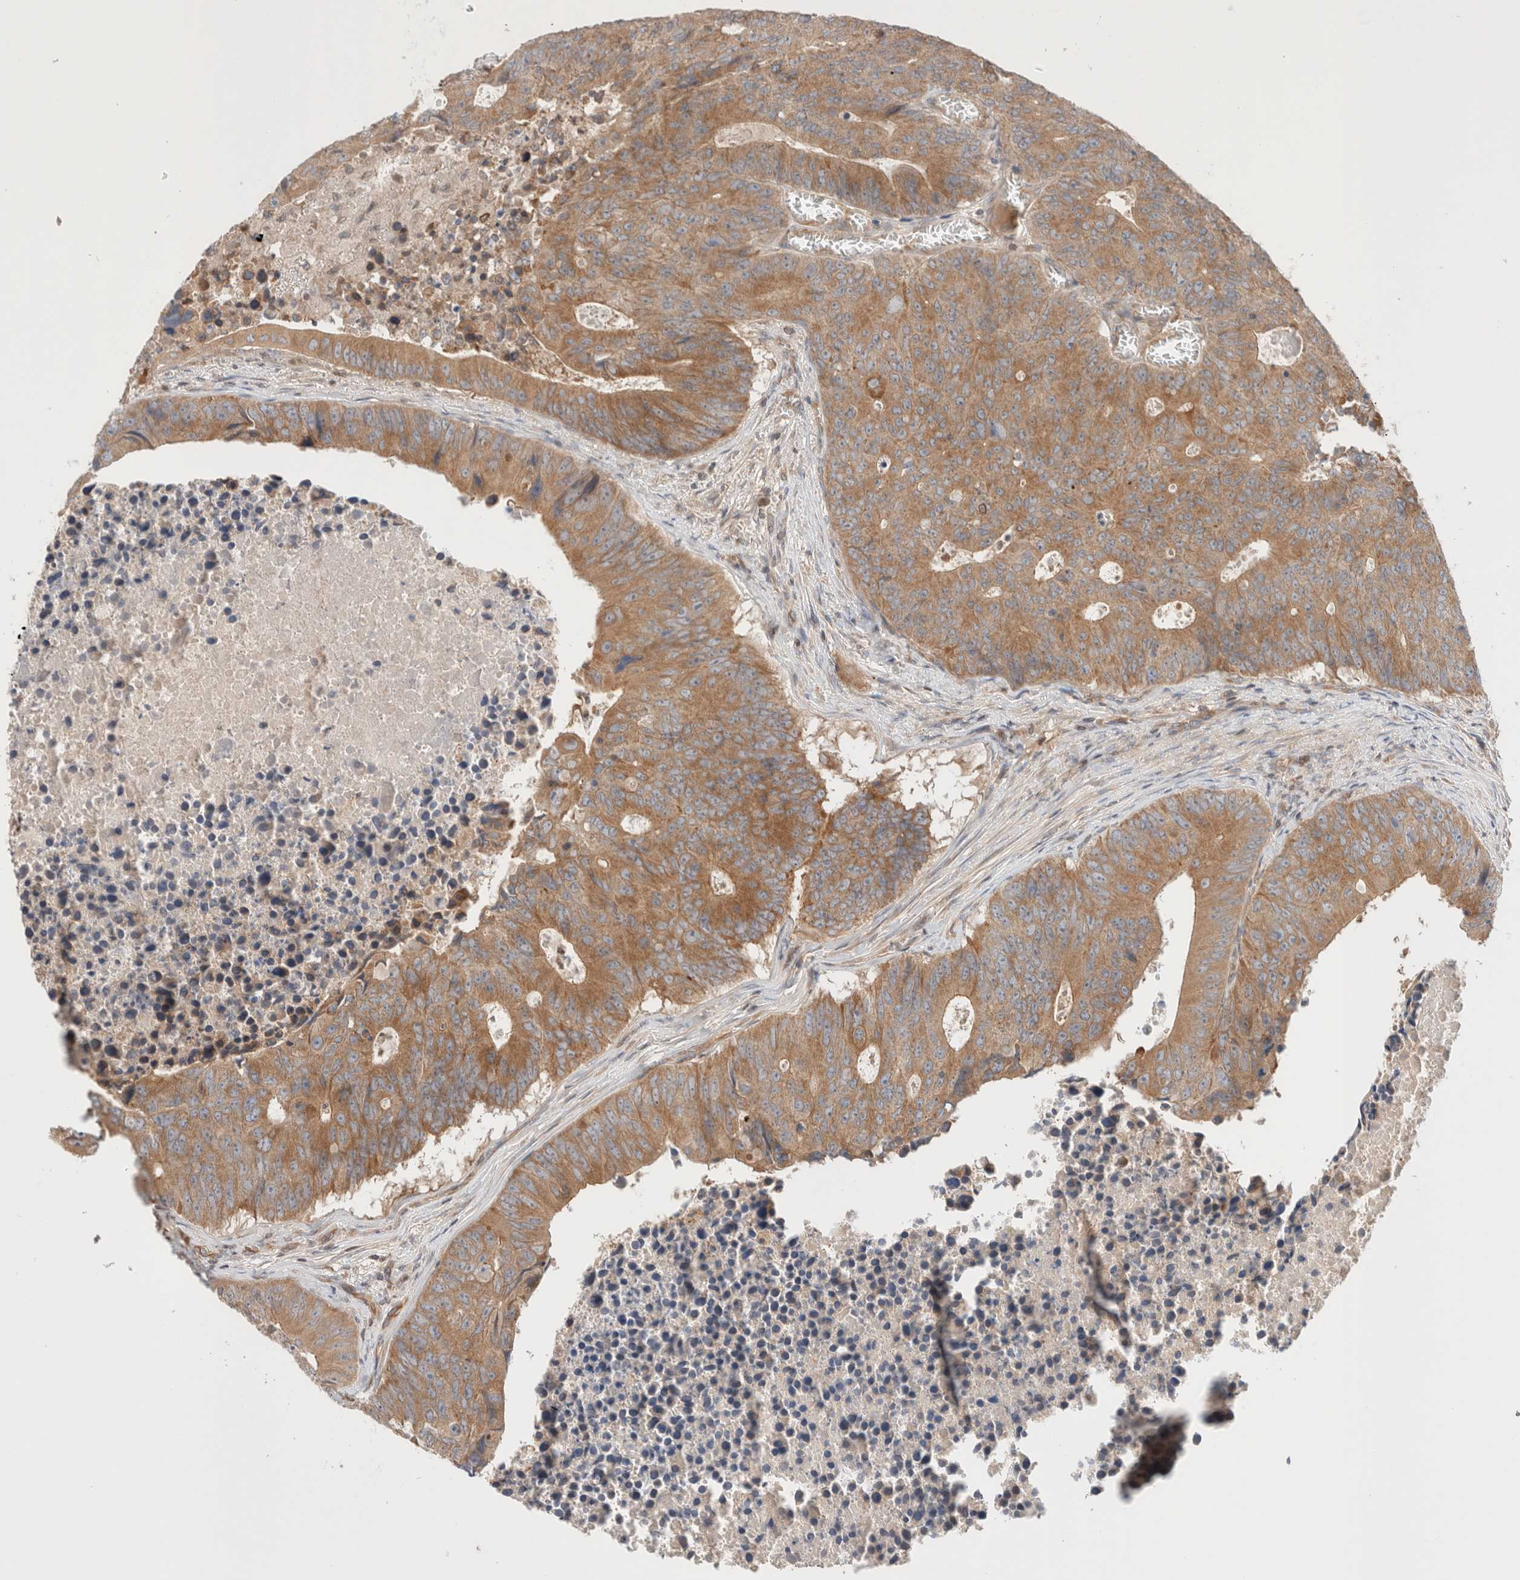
{"staining": {"intensity": "moderate", "quantity": ">75%", "location": "cytoplasmic/membranous"}, "tissue": "colorectal cancer", "cell_type": "Tumor cells", "image_type": "cancer", "snomed": [{"axis": "morphology", "description": "Adenocarcinoma, NOS"}, {"axis": "topography", "description": "Colon"}], "caption": "Immunohistochemical staining of human colorectal cancer (adenocarcinoma) exhibits medium levels of moderate cytoplasmic/membranous protein staining in about >75% of tumor cells.", "gene": "SIKE1", "patient": {"sex": "male", "age": 87}}